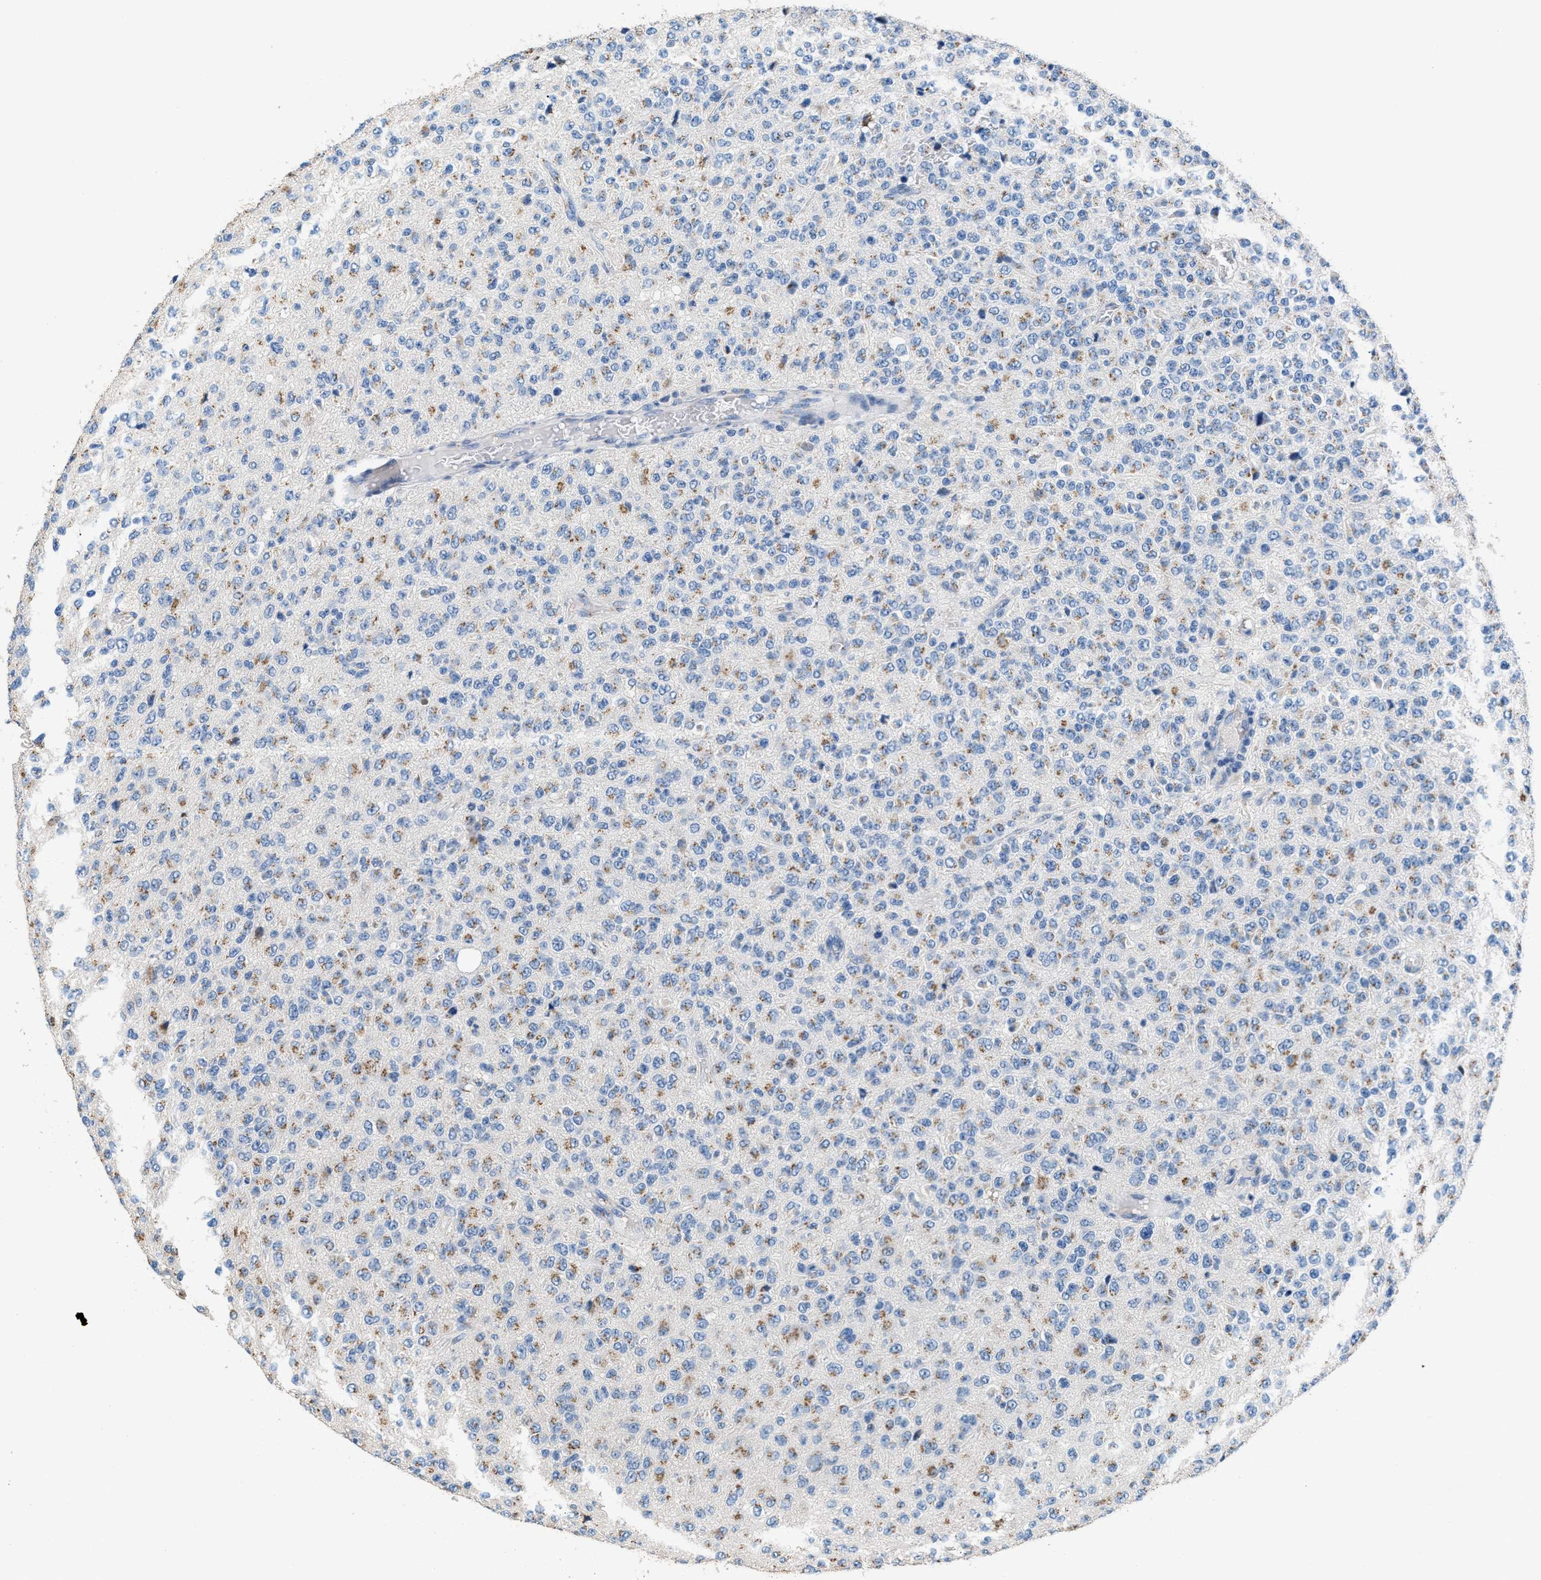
{"staining": {"intensity": "moderate", "quantity": "<25%", "location": "cytoplasmic/membranous"}, "tissue": "glioma", "cell_type": "Tumor cells", "image_type": "cancer", "snomed": [{"axis": "morphology", "description": "Glioma, malignant, High grade"}, {"axis": "topography", "description": "pancreas cauda"}], "caption": "Tumor cells show moderate cytoplasmic/membranous positivity in about <25% of cells in malignant glioma (high-grade). The staining was performed using DAB to visualize the protein expression in brown, while the nuclei were stained in blue with hematoxylin (Magnification: 20x).", "gene": "GOLM1", "patient": {"sex": "male", "age": 60}}